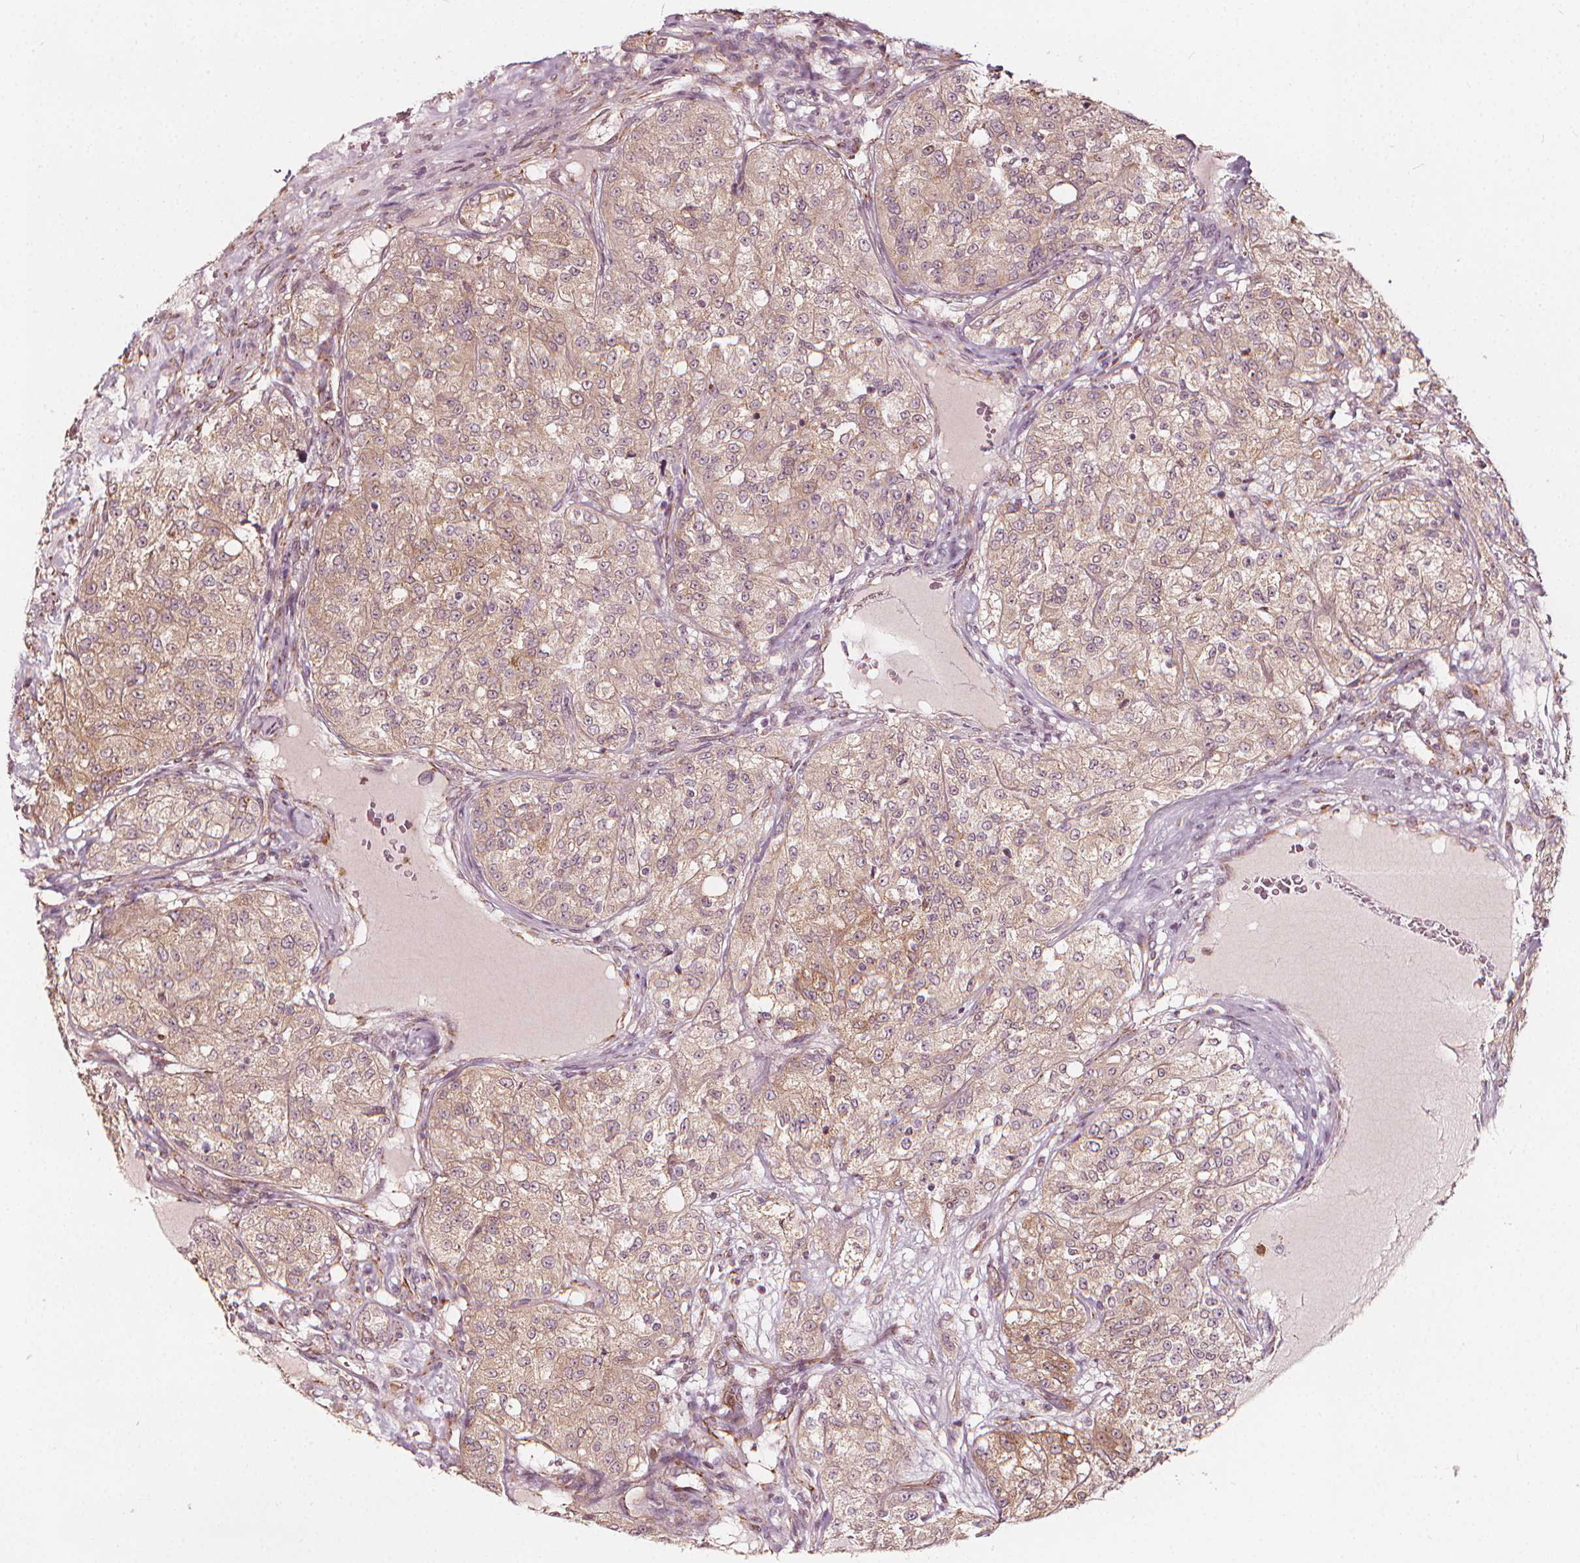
{"staining": {"intensity": "weak", "quantity": ">75%", "location": "cytoplasmic/membranous"}, "tissue": "renal cancer", "cell_type": "Tumor cells", "image_type": "cancer", "snomed": [{"axis": "morphology", "description": "Adenocarcinoma, NOS"}, {"axis": "topography", "description": "Kidney"}], "caption": "Adenocarcinoma (renal) was stained to show a protein in brown. There is low levels of weak cytoplasmic/membranous positivity in approximately >75% of tumor cells.", "gene": "NPC1L1", "patient": {"sex": "female", "age": 63}}